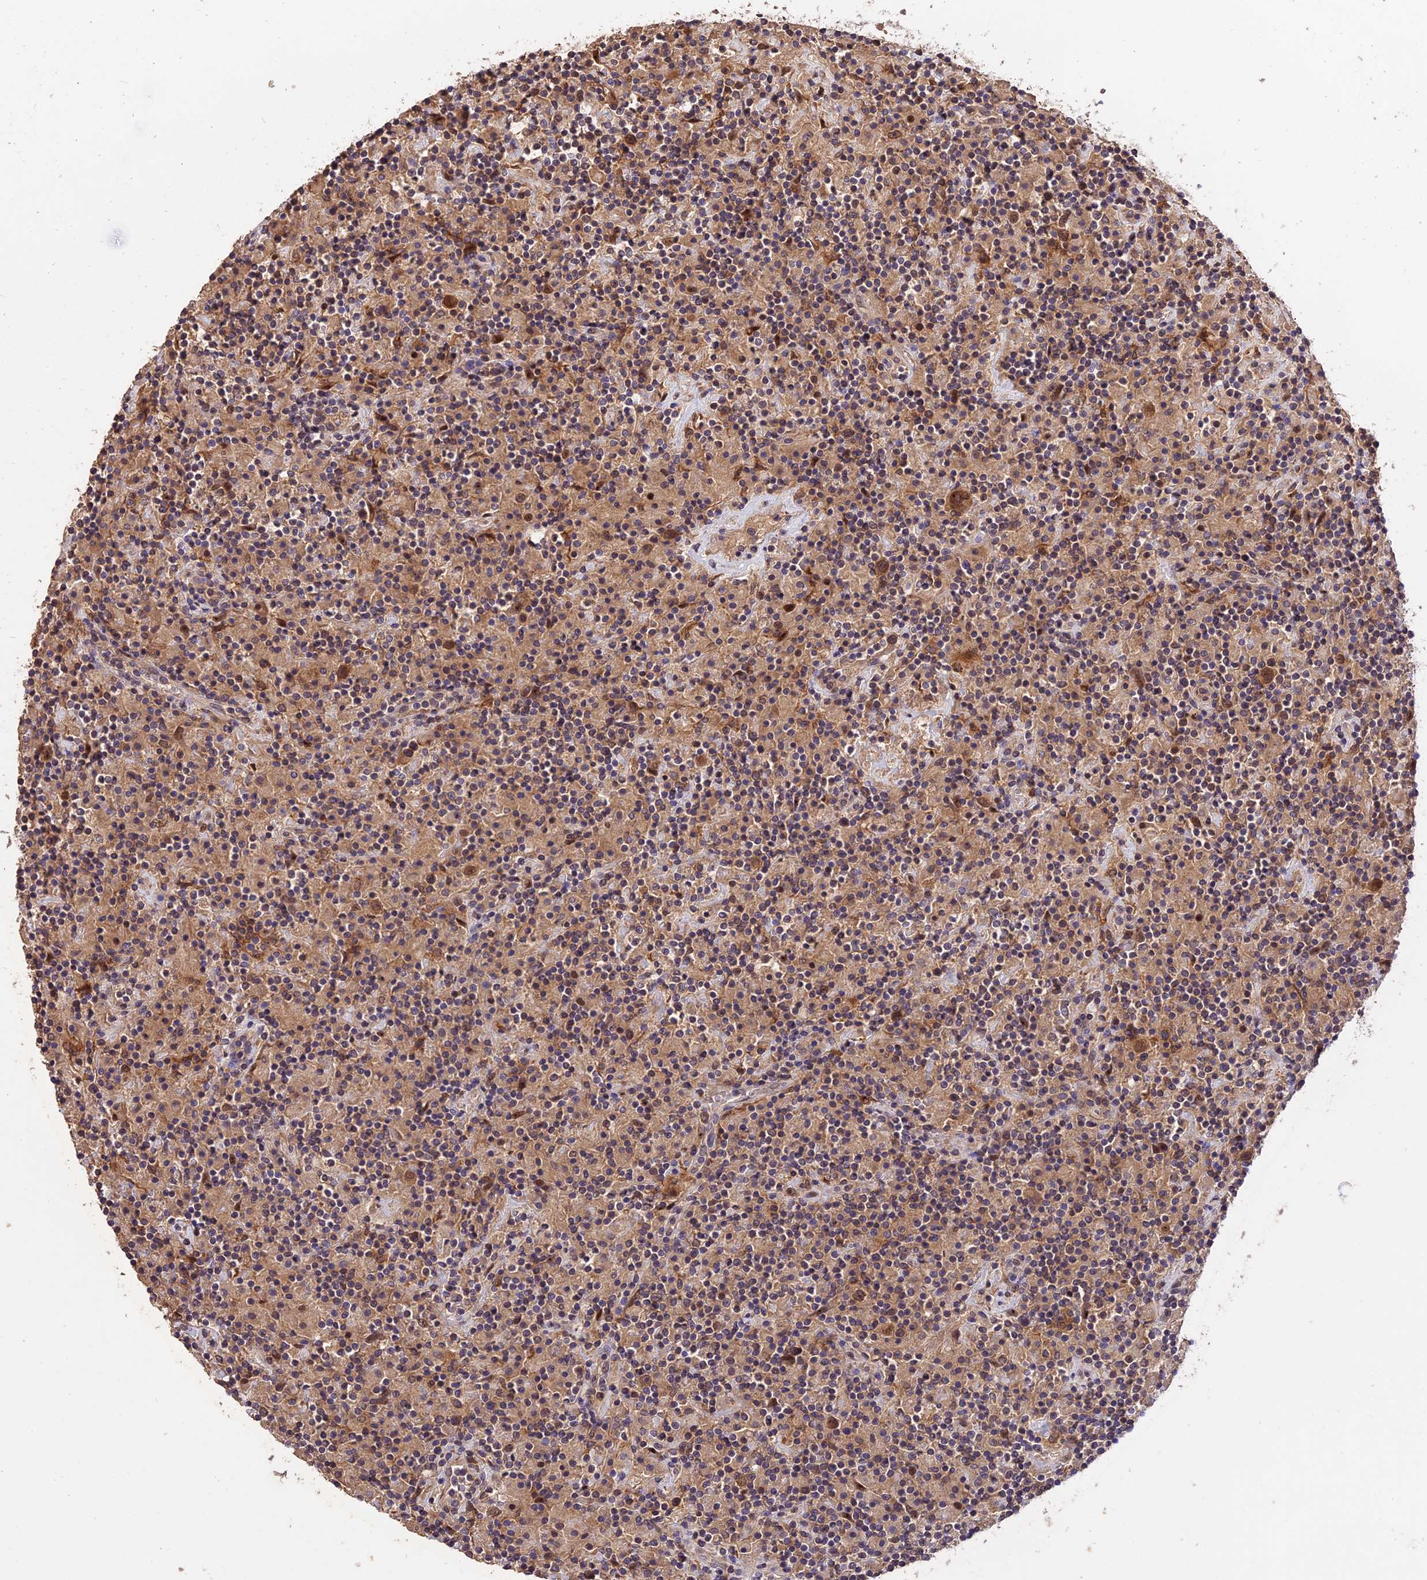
{"staining": {"intensity": "moderate", "quantity": ">75%", "location": "cytoplasmic/membranous"}, "tissue": "lymphoma", "cell_type": "Tumor cells", "image_type": "cancer", "snomed": [{"axis": "morphology", "description": "Hodgkin's disease, NOS"}, {"axis": "topography", "description": "Lymph node"}], "caption": "IHC (DAB) staining of human Hodgkin's disease displays moderate cytoplasmic/membranous protein expression in approximately >75% of tumor cells.", "gene": "TRMT1", "patient": {"sex": "male", "age": 70}}